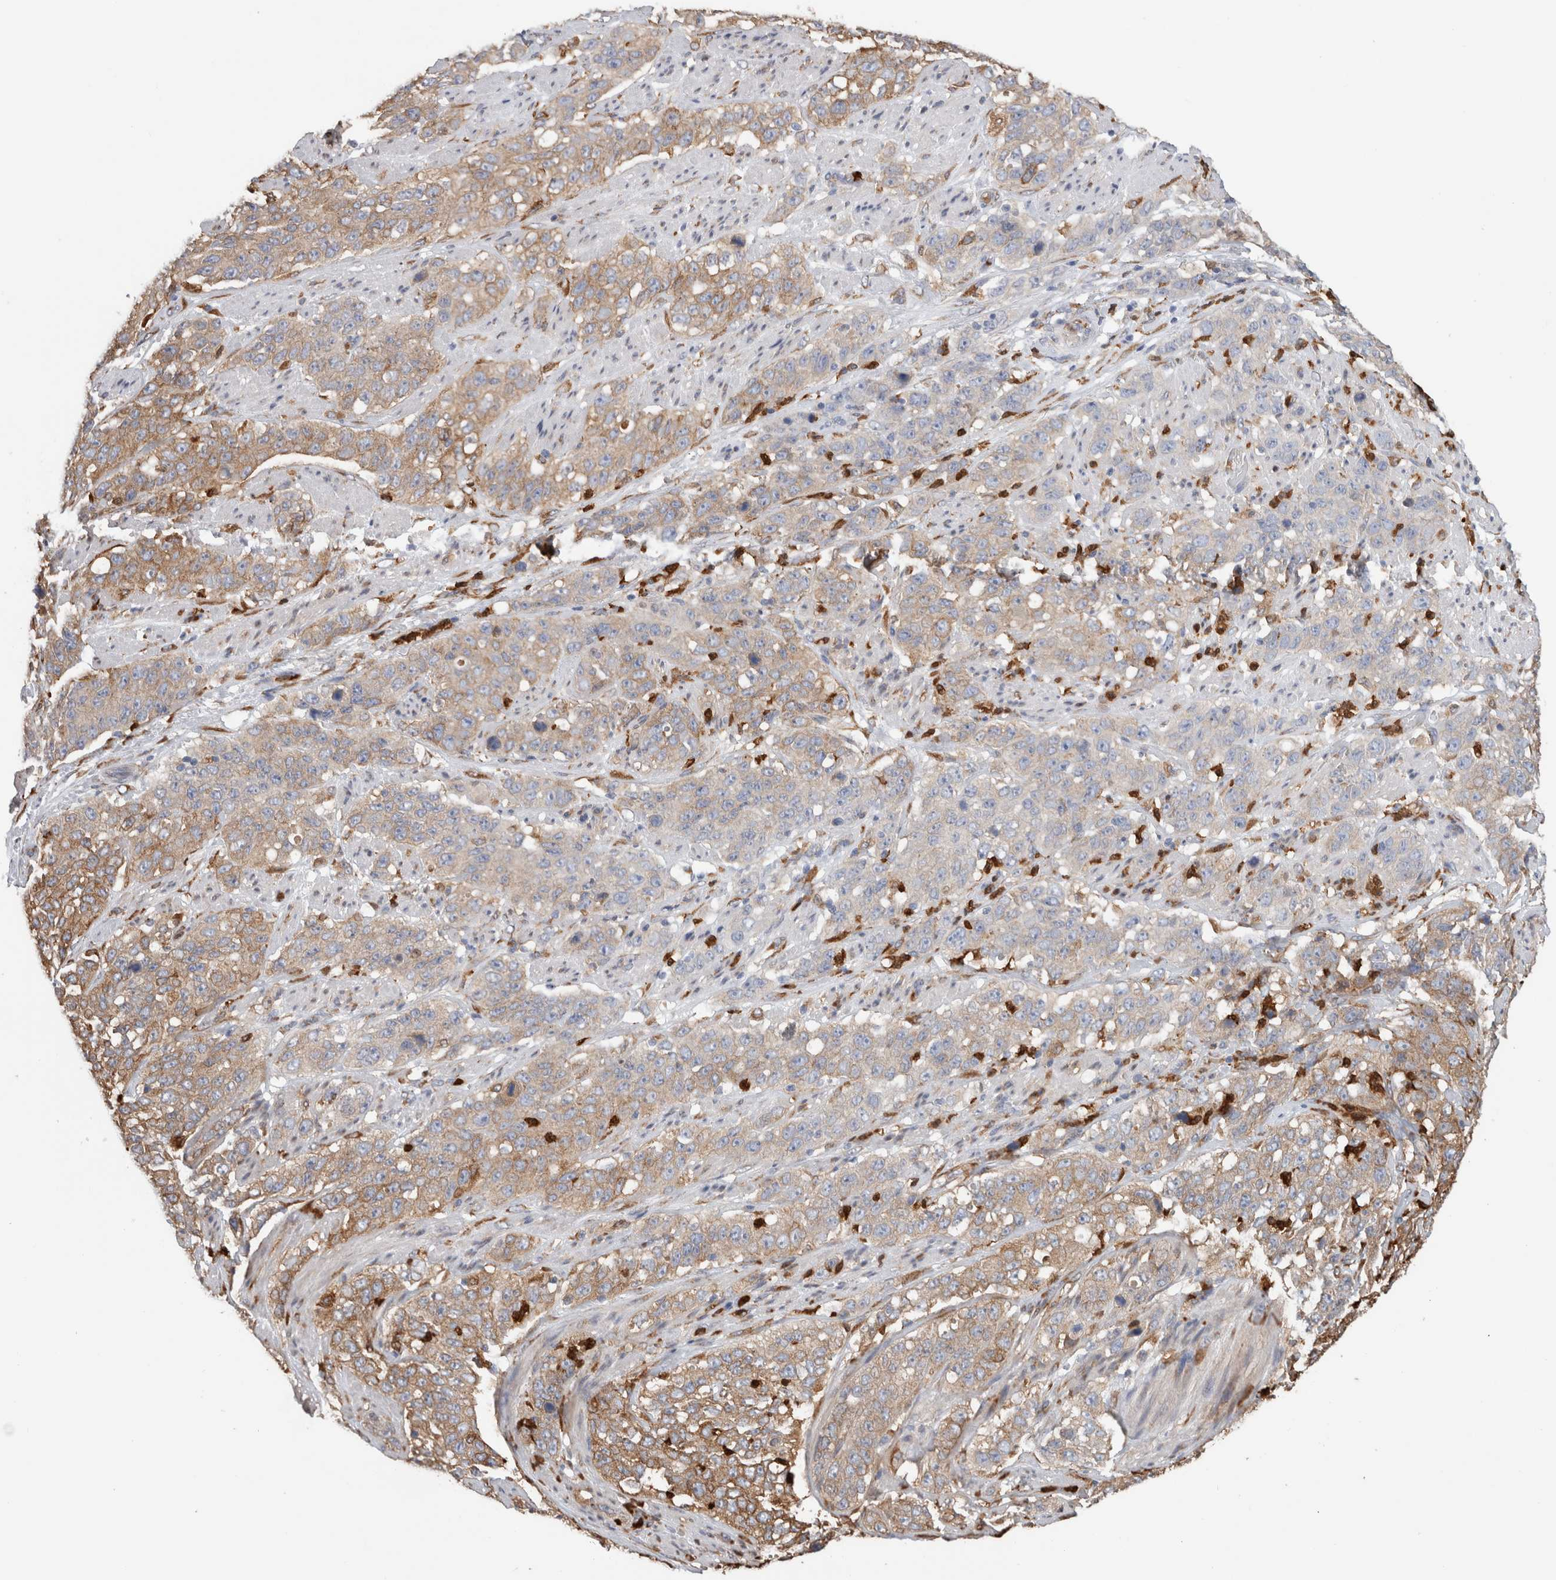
{"staining": {"intensity": "weak", "quantity": ">75%", "location": "cytoplasmic/membranous"}, "tissue": "stomach cancer", "cell_type": "Tumor cells", "image_type": "cancer", "snomed": [{"axis": "morphology", "description": "Adenocarcinoma, NOS"}, {"axis": "topography", "description": "Stomach"}], "caption": "Adenocarcinoma (stomach) tissue reveals weak cytoplasmic/membranous staining in about >75% of tumor cells", "gene": "P4HA1", "patient": {"sex": "male", "age": 48}}